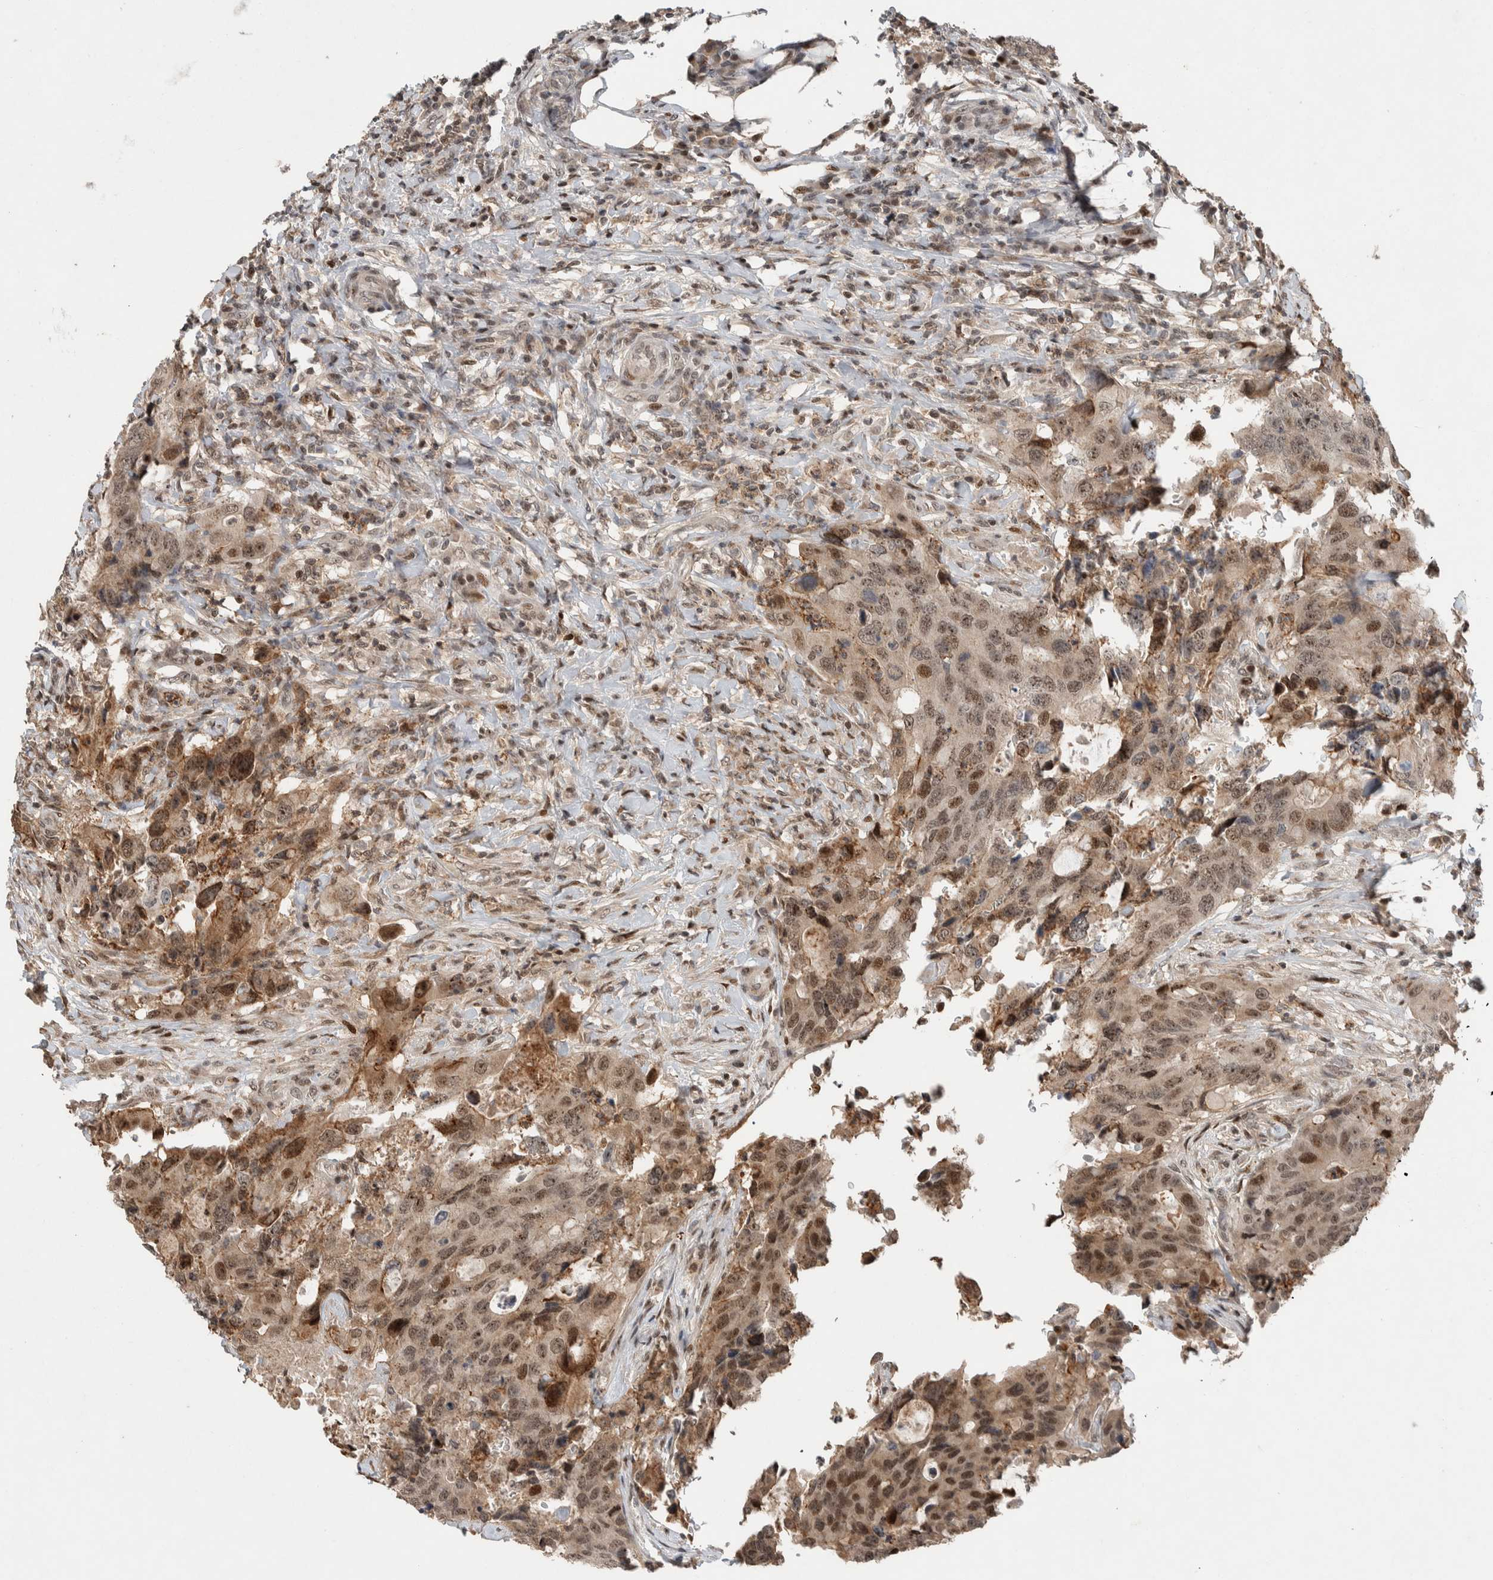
{"staining": {"intensity": "weak", "quantity": "25%-75%", "location": "nuclear"}, "tissue": "colorectal cancer", "cell_type": "Tumor cells", "image_type": "cancer", "snomed": [{"axis": "morphology", "description": "Adenocarcinoma, NOS"}, {"axis": "topography", "description": "Colon"}], "caption": "Immunohistochemistry (DAB) staining of colorectal adenocarcinoma exhibits weak nuclear protein positivity in approximately 25%-75% of tumor cells. The protein of interest is shown in brown color, while the nuclei are stained blue.", "gene": "ZNF521", "patient": {"sex": "male", "age": 71}}